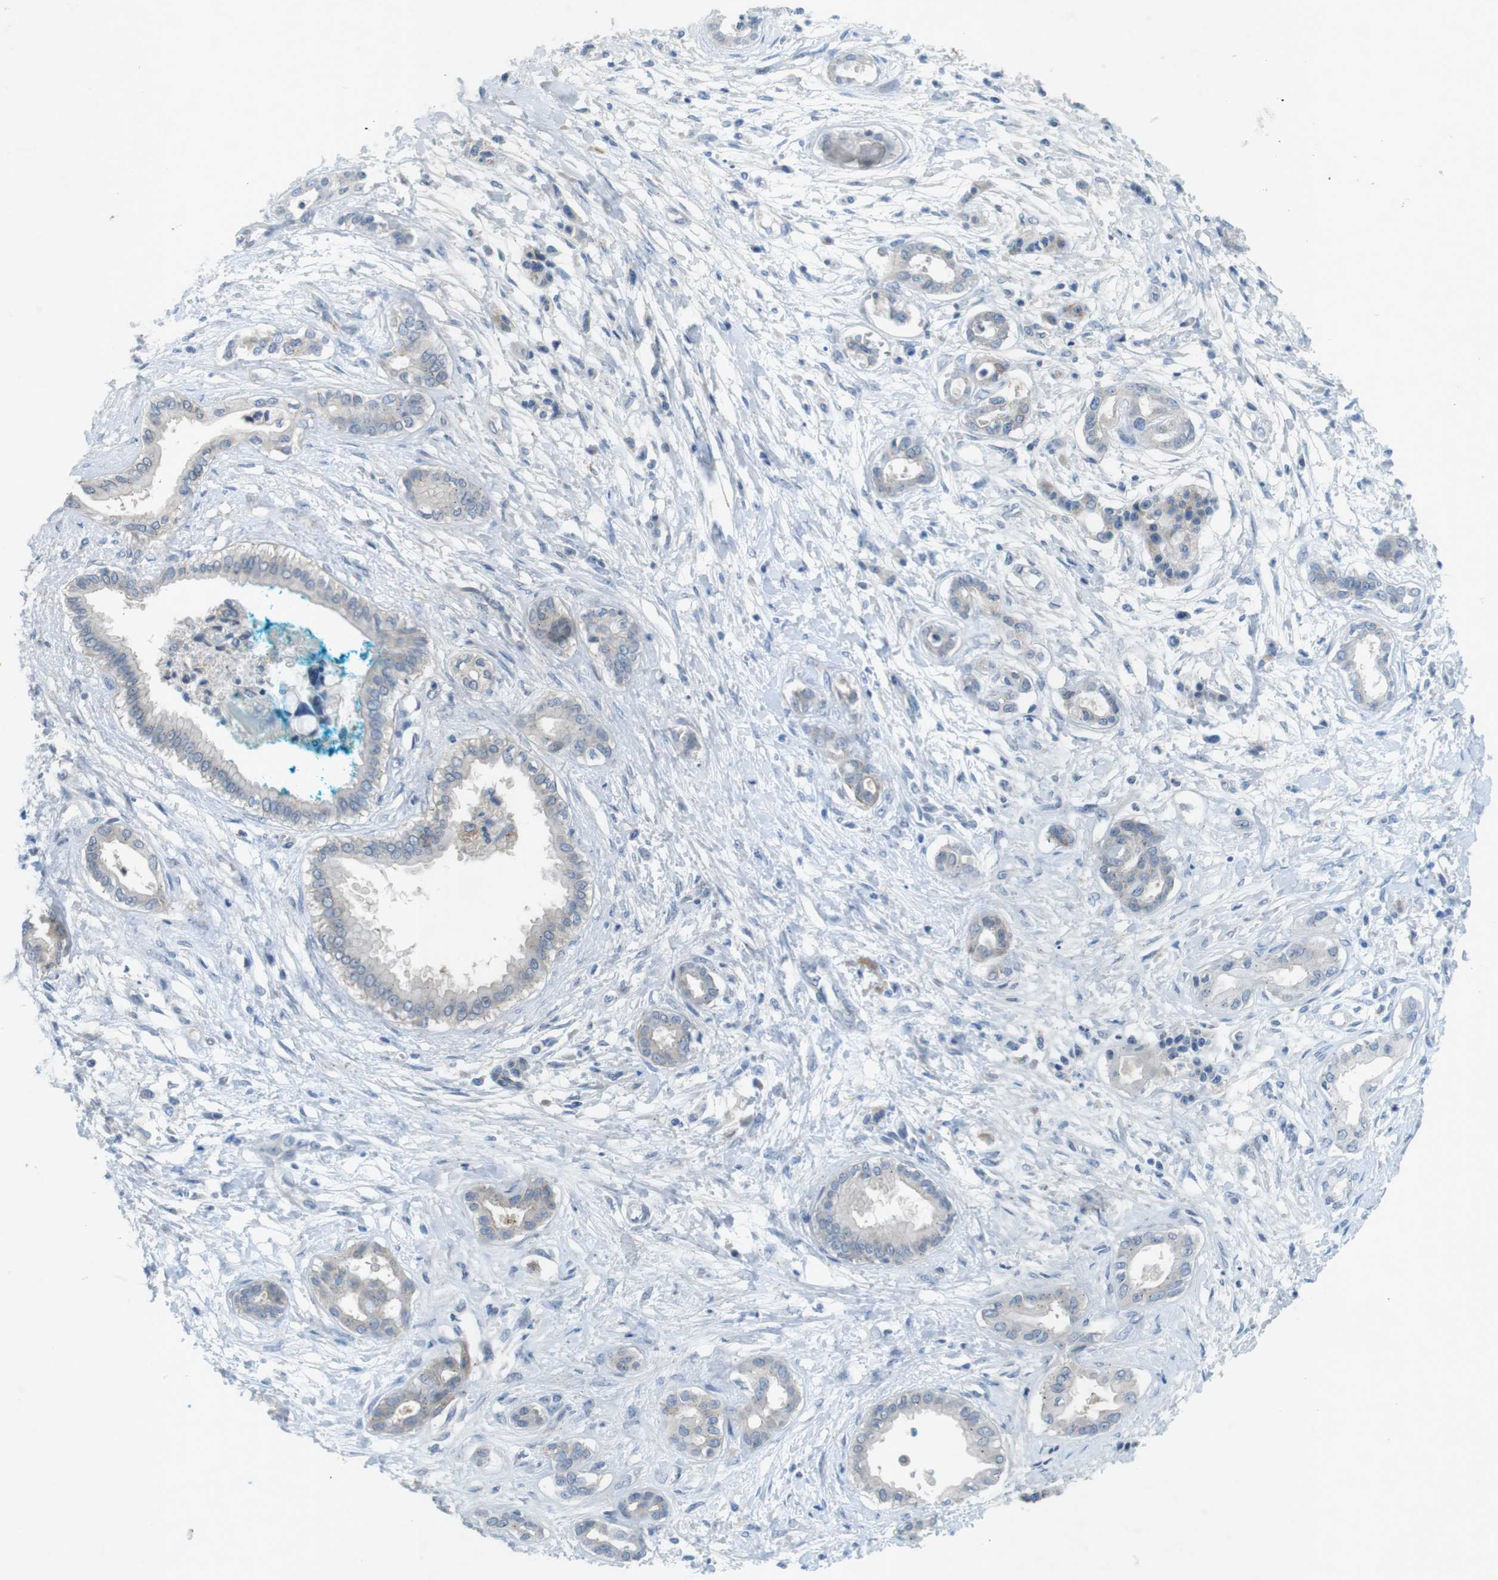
{"staining": {"intensity": "negative", "quantity": "none", "location": "none"}, "tissue": "pancreatic cancer", "cell_type": "Tumor cells", "image_type": "cancer", "snomed": [{"axis": "morphology", "description": "Adenocarcinoma, NOS"}, {"axis": "topography", "description": "Pancreas"}], "caption": "The image shows no staining of tumor cells in adenocarcinoma (pancreatic).", "gene": "TYW1", "patient": {"sex": "male", "age": 56}}